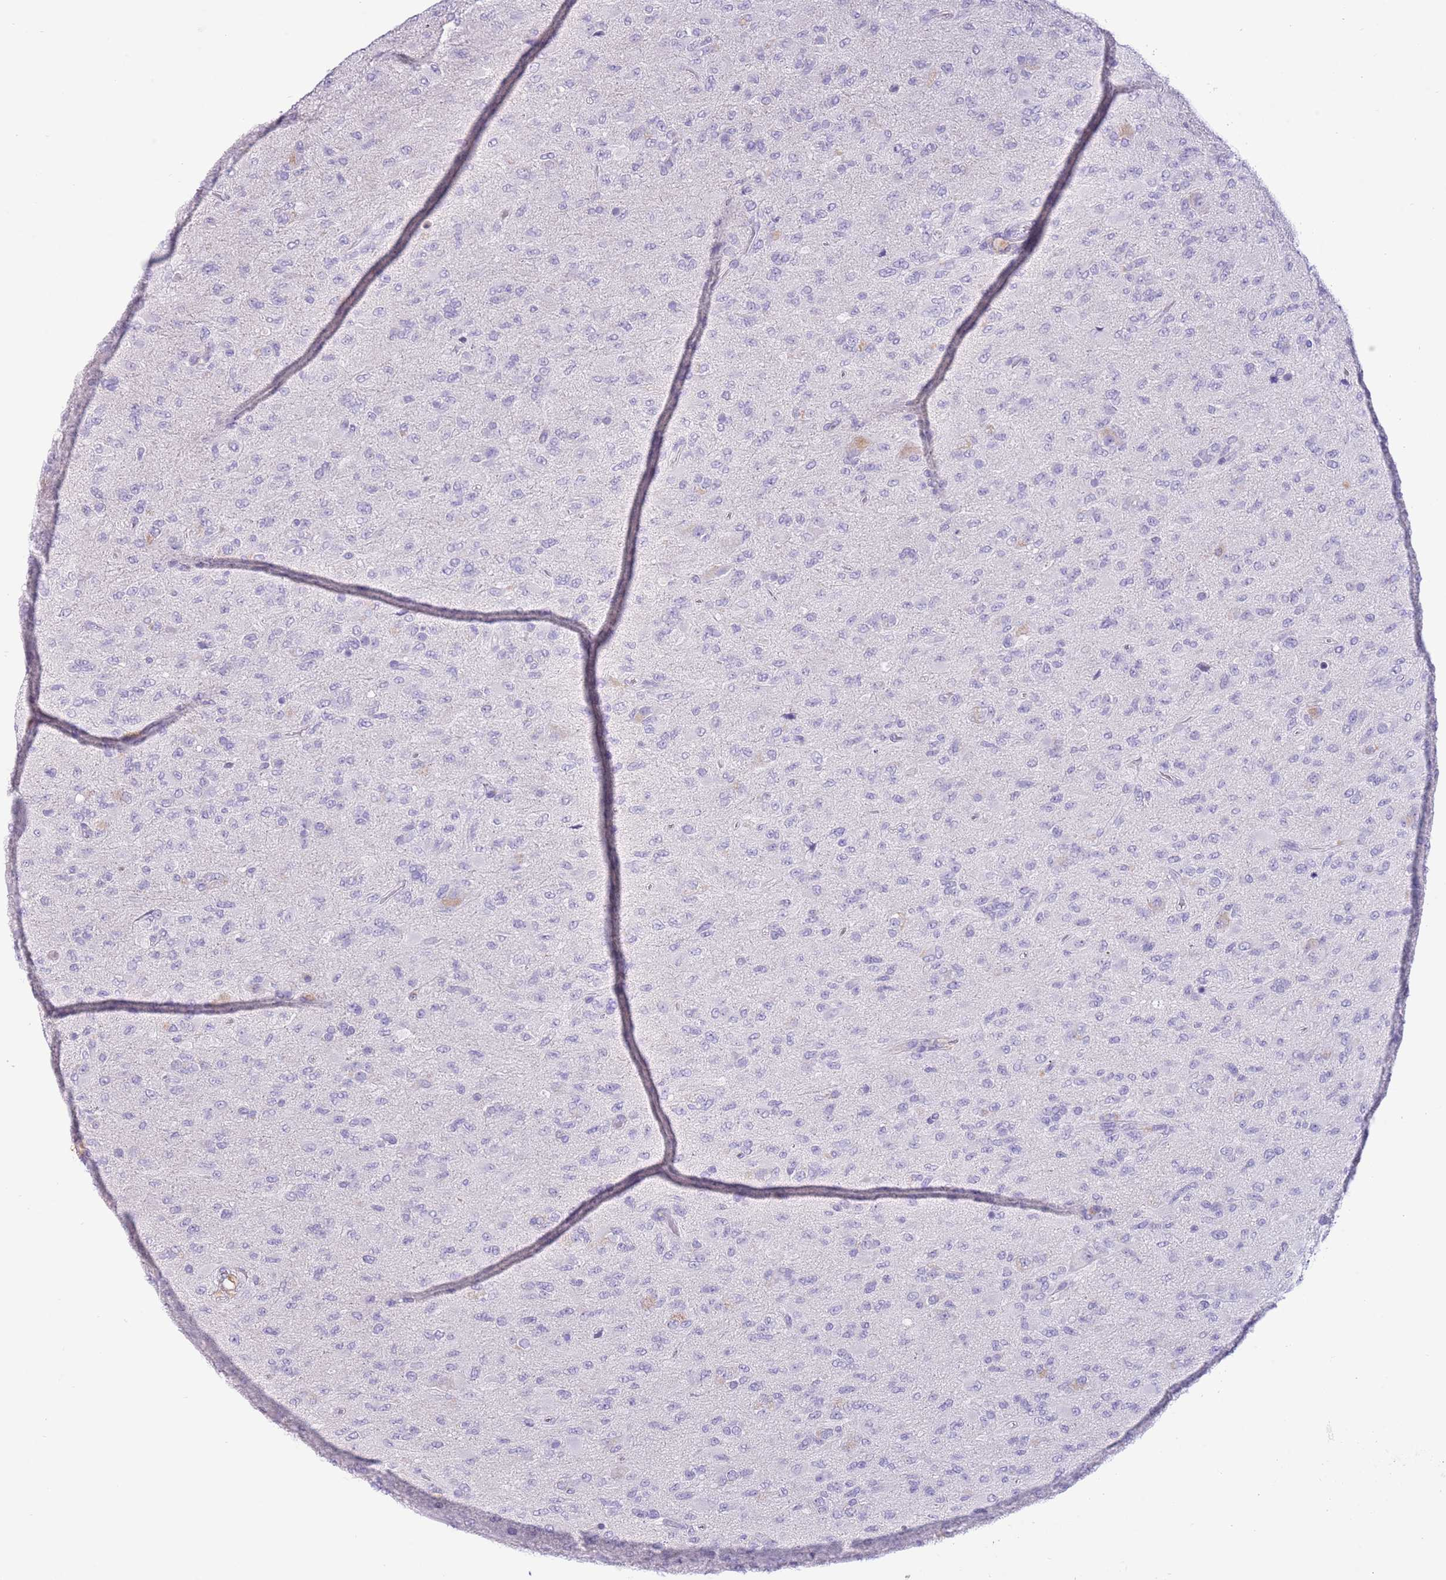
{"staining": {"intensity": "negative", "quantity": "none", "location": "none"}, "tissue": "glioma", "cell_type": "Tumor cells", "image_type": "cancer", "snomed": [{"axis": "morphology", "description": "Glioma, malignant, Low grade"}, {"axis": "topography", "description": "Brain"}], "caption": "The image exhibits no significant positivity in tumor cells of malignant glioma (low-grade).", "gene": "TOX2", "patient": {"sex": "male", "age": 65}}